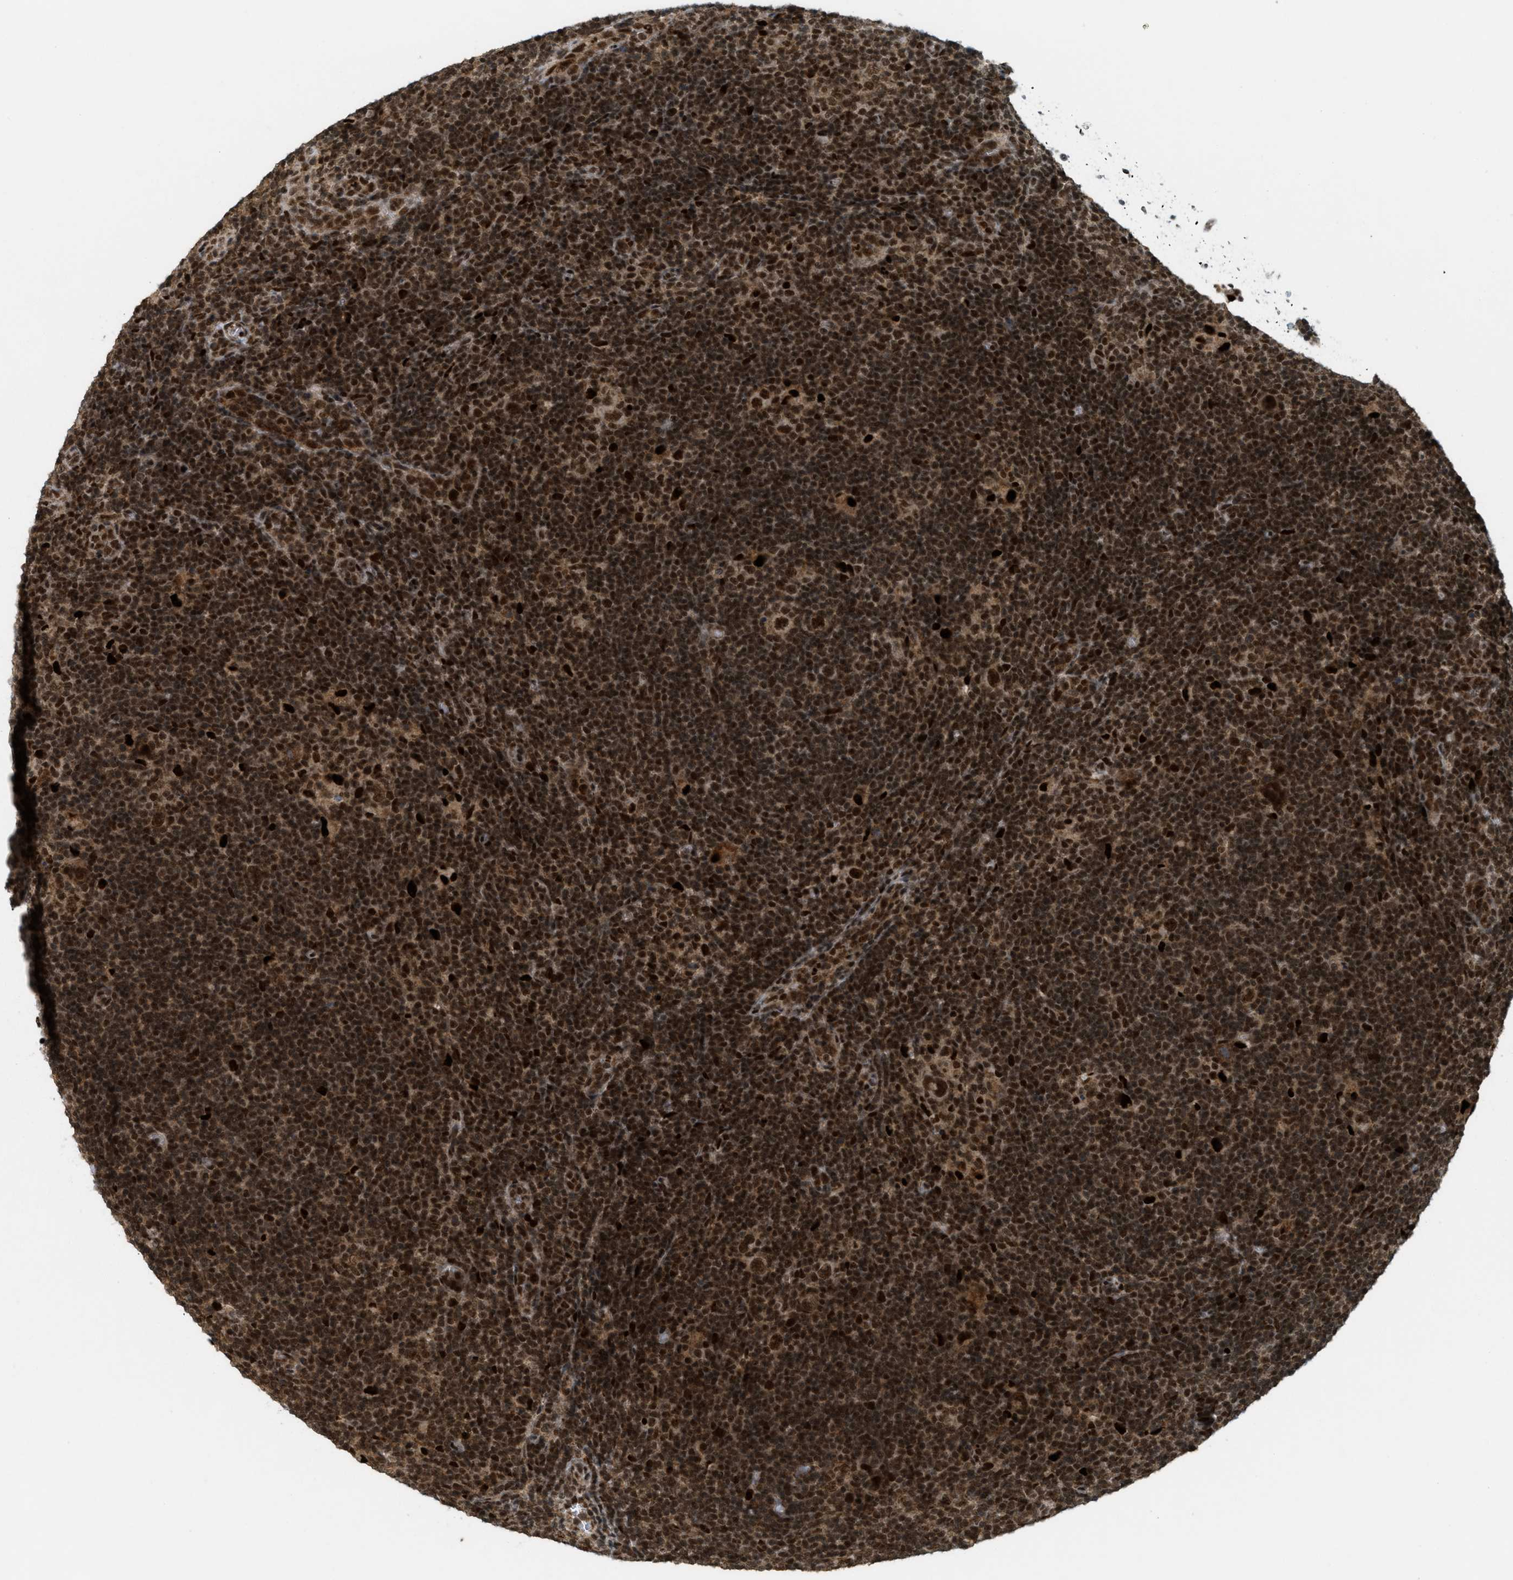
{"staining": {"intensity": "strong", "quantity": ">75%", "location": "cytoplasmic/membranous,nuclear"}, "tissue": "lymphoma", "cell_type": "Tumor cells", "image_type": "cancer", "snomed": [{"axis": "morphology", "description": "Hodgkin's disease, NOS"}, {"axis": "topography", "description": "Lymph node"}], "caption": "Immunohistochemistry (DAB (3,3'-diaminobenzidine)) staining of human Hodgkin's disease demonstrates strong cytoplasmic/membranous and nuclear protein staining in about >75% of tumor cells.", "gene": "TLK1", "patient": {"sex": "female", "age": 57}}